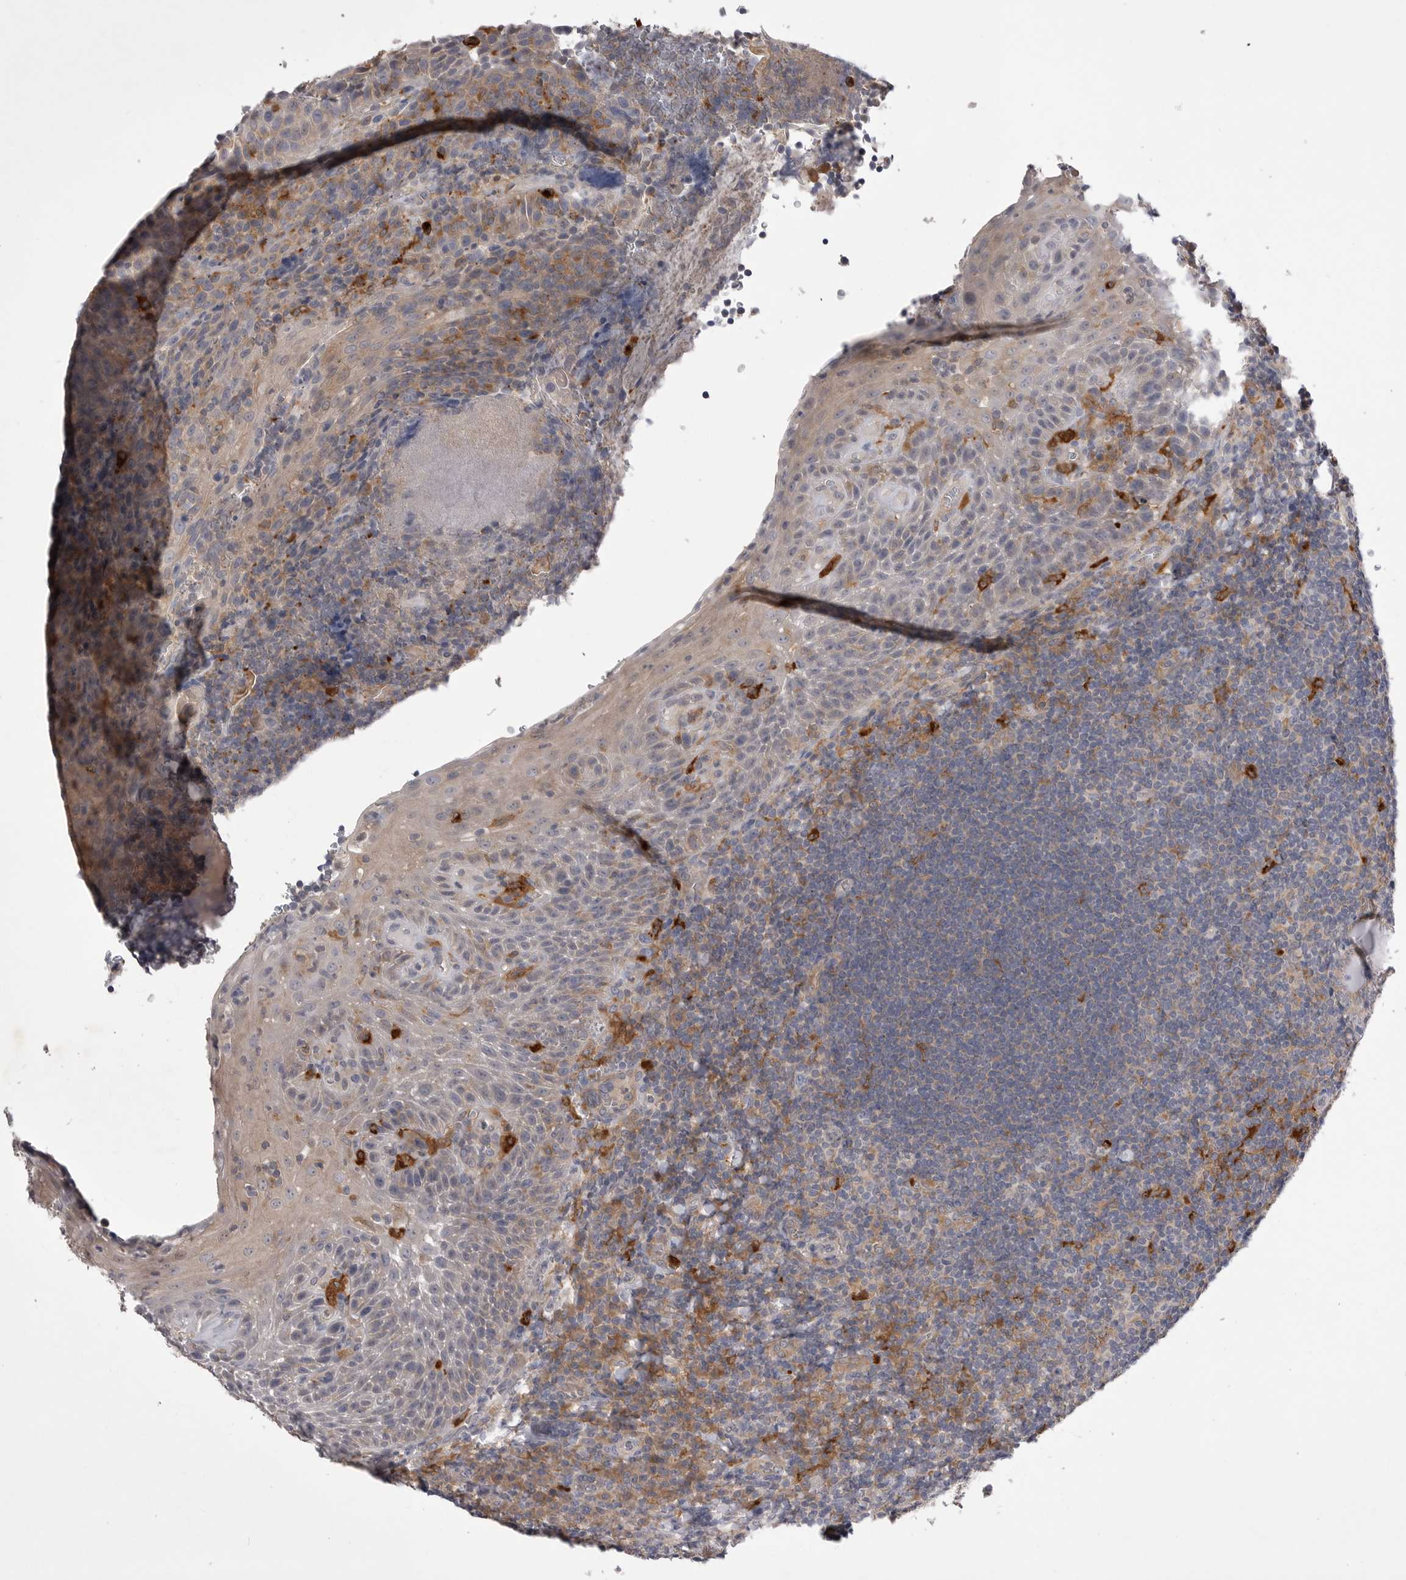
{"staining": {"intensity": "moderate", "quantity": "<25%", "location": "cytoplasmic/membranous"}, "tissue": "tonsil", "cell_type": "Germinal center cells", "image_type": "normal", "snomed": [{"axis": "morphology", "description": "Normal tissue, NOS"}, {"axis": "topography", "description": "Tonsil"}], "caption": "Protein analysis of benign tonsil displays moderate cytoplasmic/membranous positivity in about <25% of germinal center cells. The staining is performed using DAB (3,3'-diaminobenzidine) brown chromogen to label protein expression. The nuclei are counter-stained blue using hematoxylin.", "gene": "VAC14", "patient": {"sex": "male", "age": 37}}